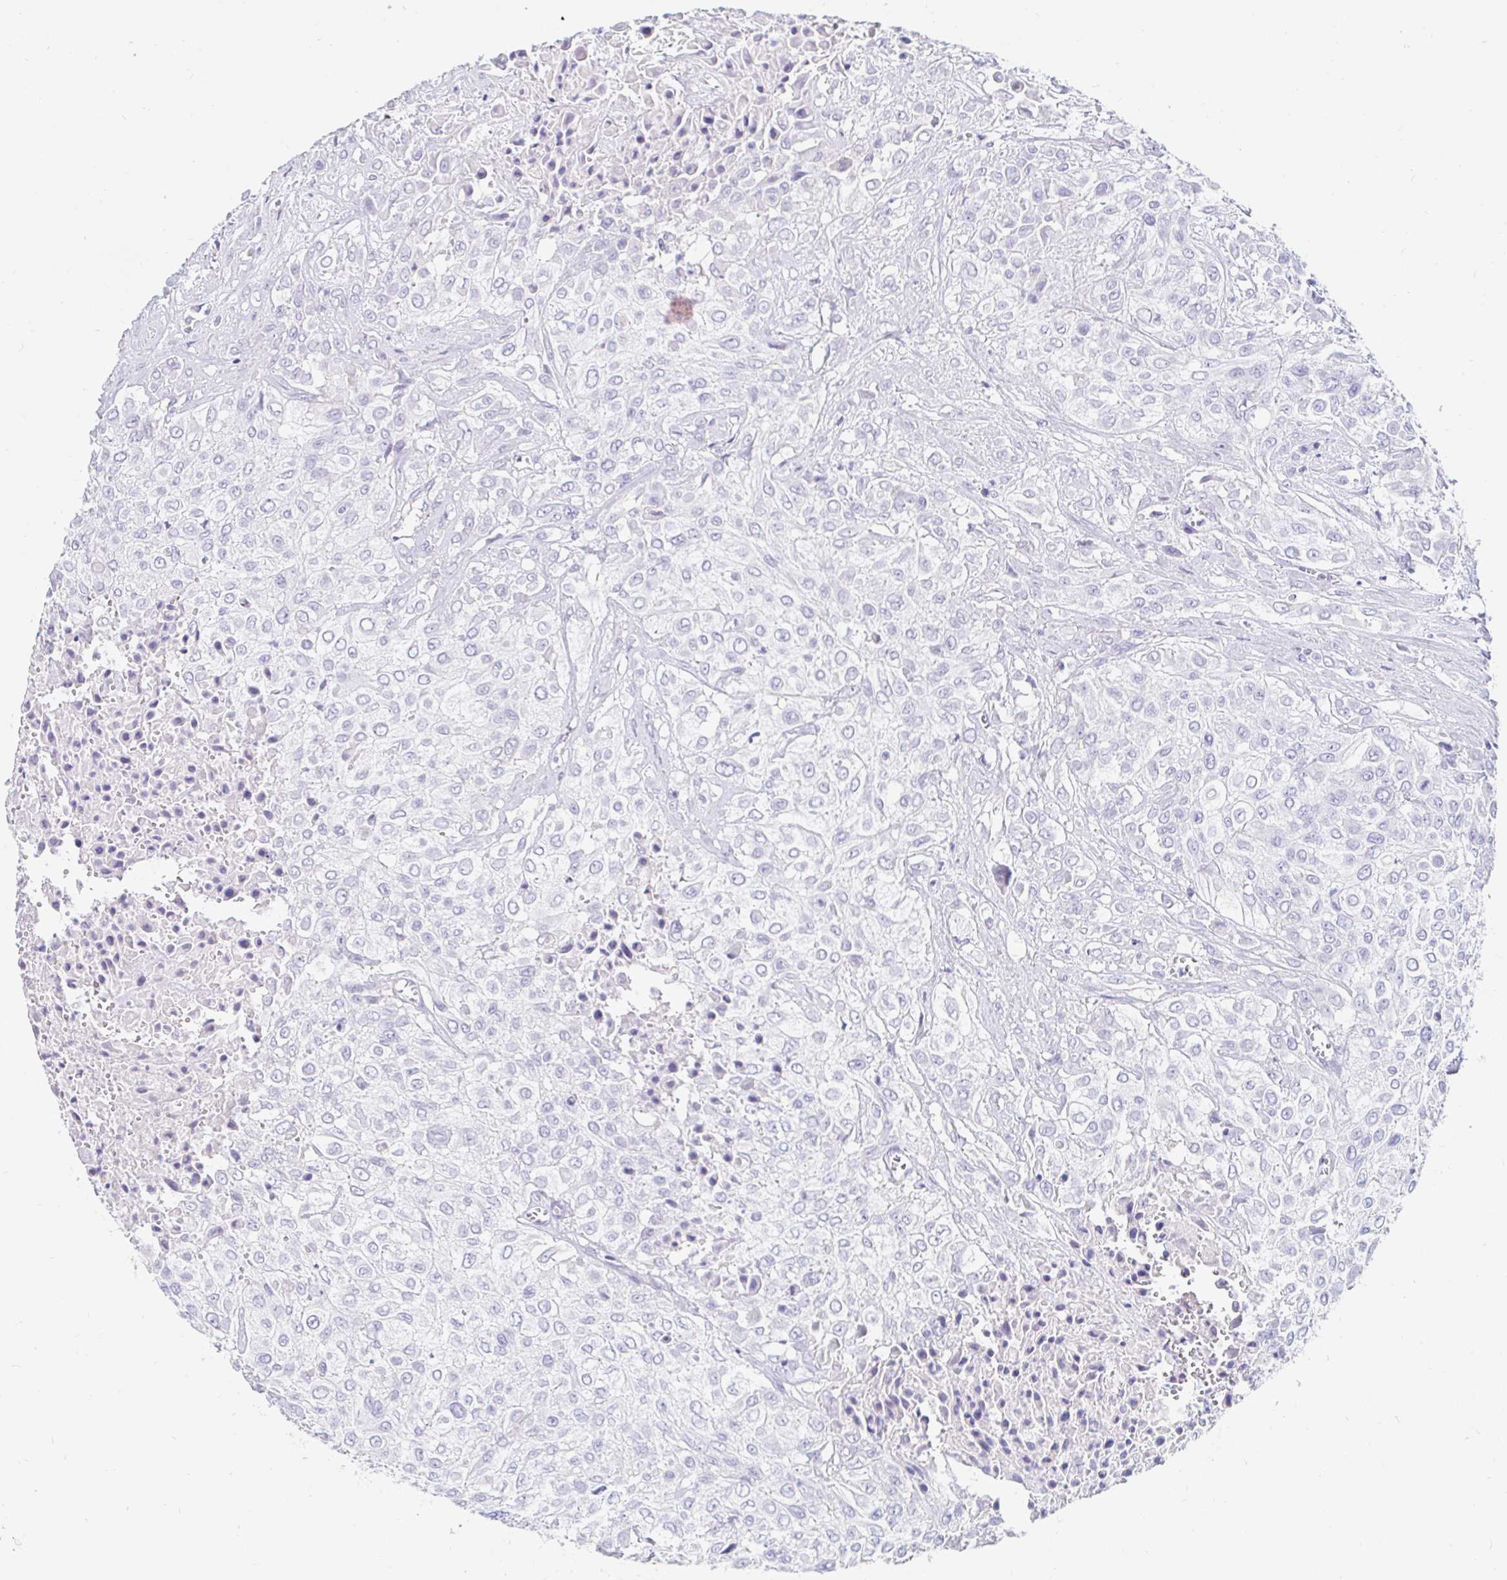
{"staining": {"intensity": "negative", "quantity": "none", "location": "none"}, "tissue": "urothelial cancer", "cell_type": "Tumor cells", "image_type": "cancer", "snomed": [{"axis": "morphology", "description": "Urothelial carcinoma, High grade"}, {"axis": "topography", "description": "Urinary bladder"}], "caption": "Immunohistochemistry micrograph of neoplastic tissue: human urothelial cancer stained with DAB reveals no significant protein positivity in tumor cells. (DAB (3,3'-diaminobenzidine) immunohistochemistry with hematoxylin counter stain).", "gene": "TEX44", "patient": {"sex": "male", "age": 57}}